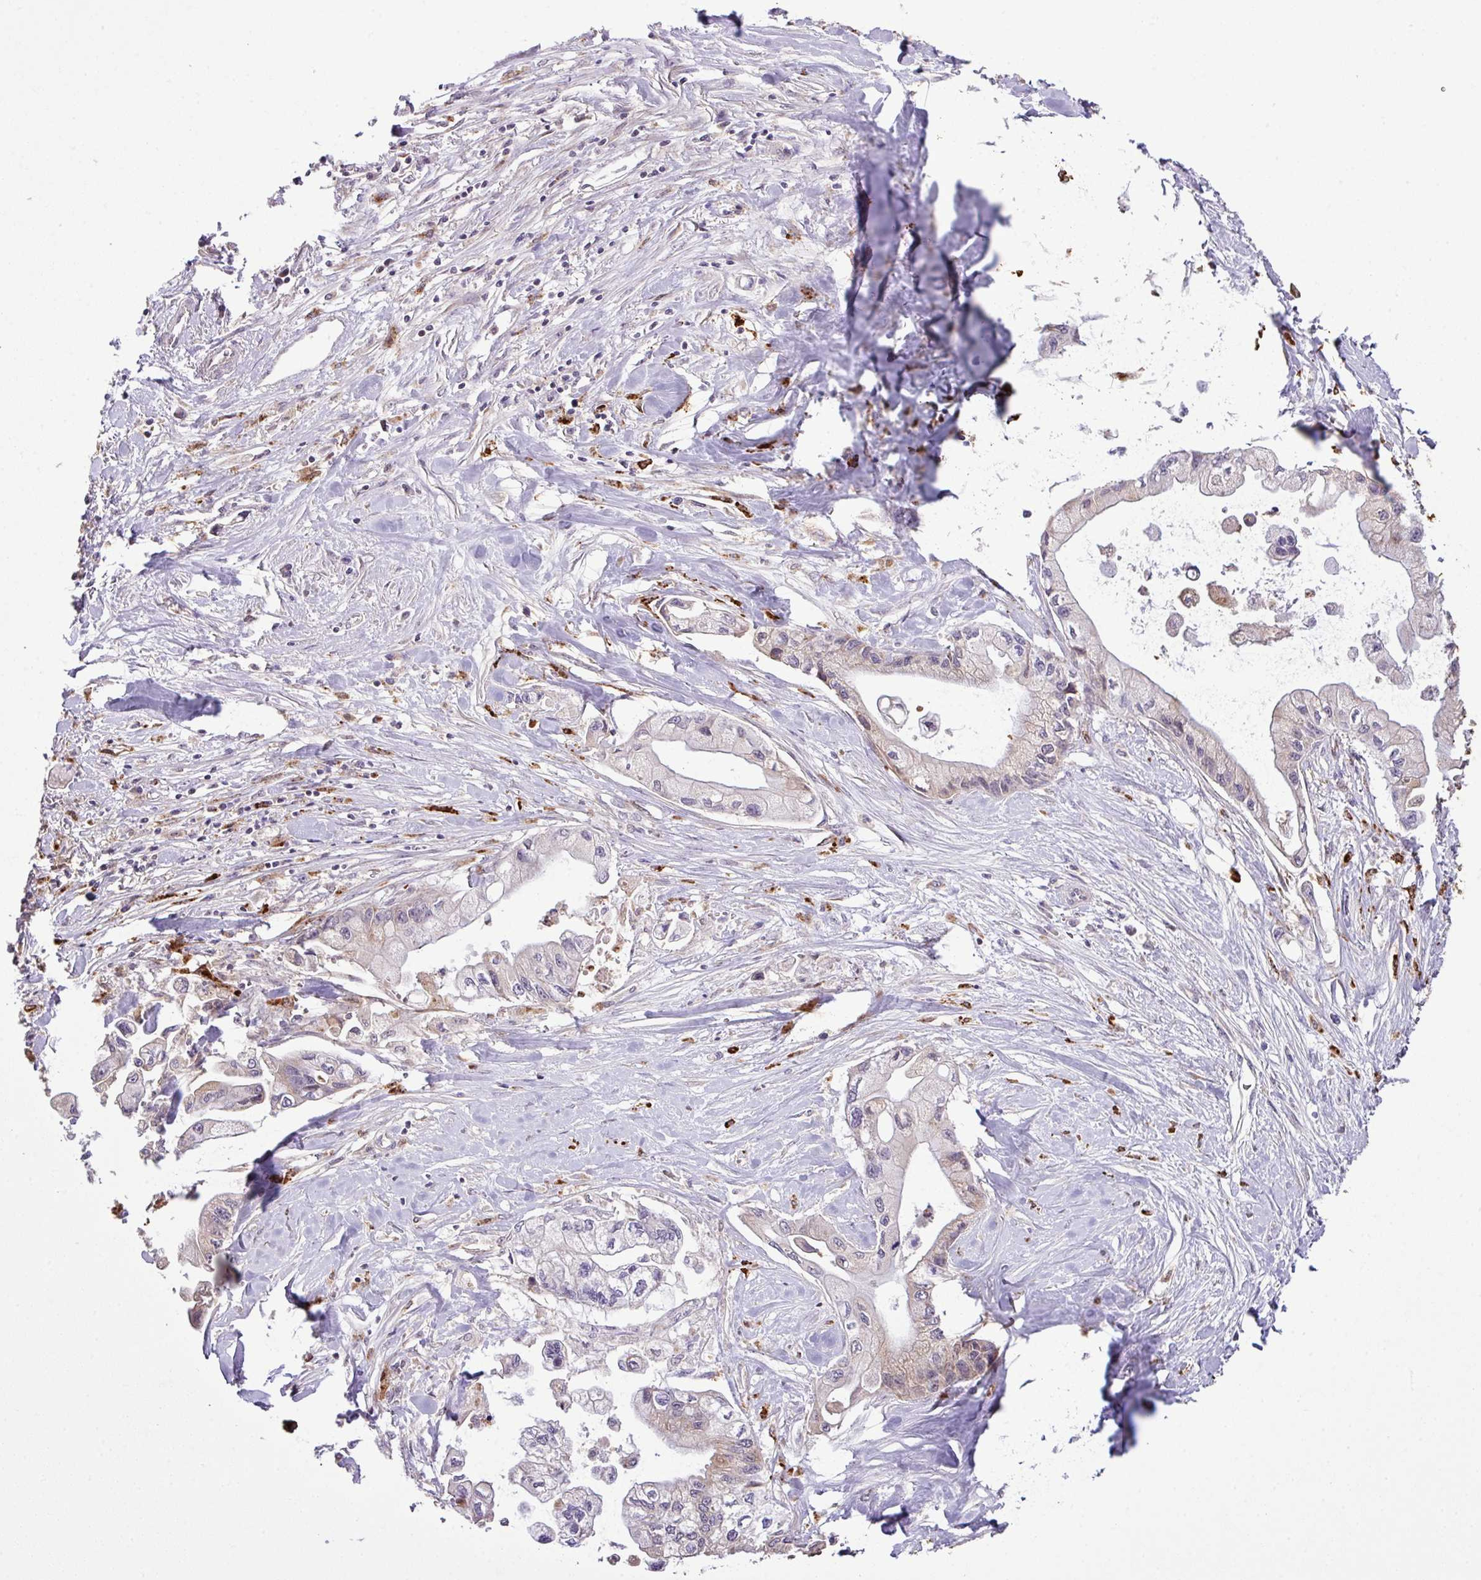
{"staining": {"intensity": "weak", "quantity": "<25%", "location": "cytoplasmic/membranous"}, "tissue": "pancreatic cancer", "cell_type": "Tumor cells", "image_type": "cancer", "snomed": [{"axis": "morphology", "description": "Adenocarcinoma, NOS"}, {"axis": "topography", "description": "Pancreas"}], "caption": "A histopathology image of pancreatic cancer (adenocarcinoma) stained for a protein reveals no brown staining in tumor cells. (DAB (3,3'-diaminobenzidine) IHC visualized using brightfield microscopy, high magnification).", "gene": "SMCO4", "patient": {"sex": "male", "age": 61}}